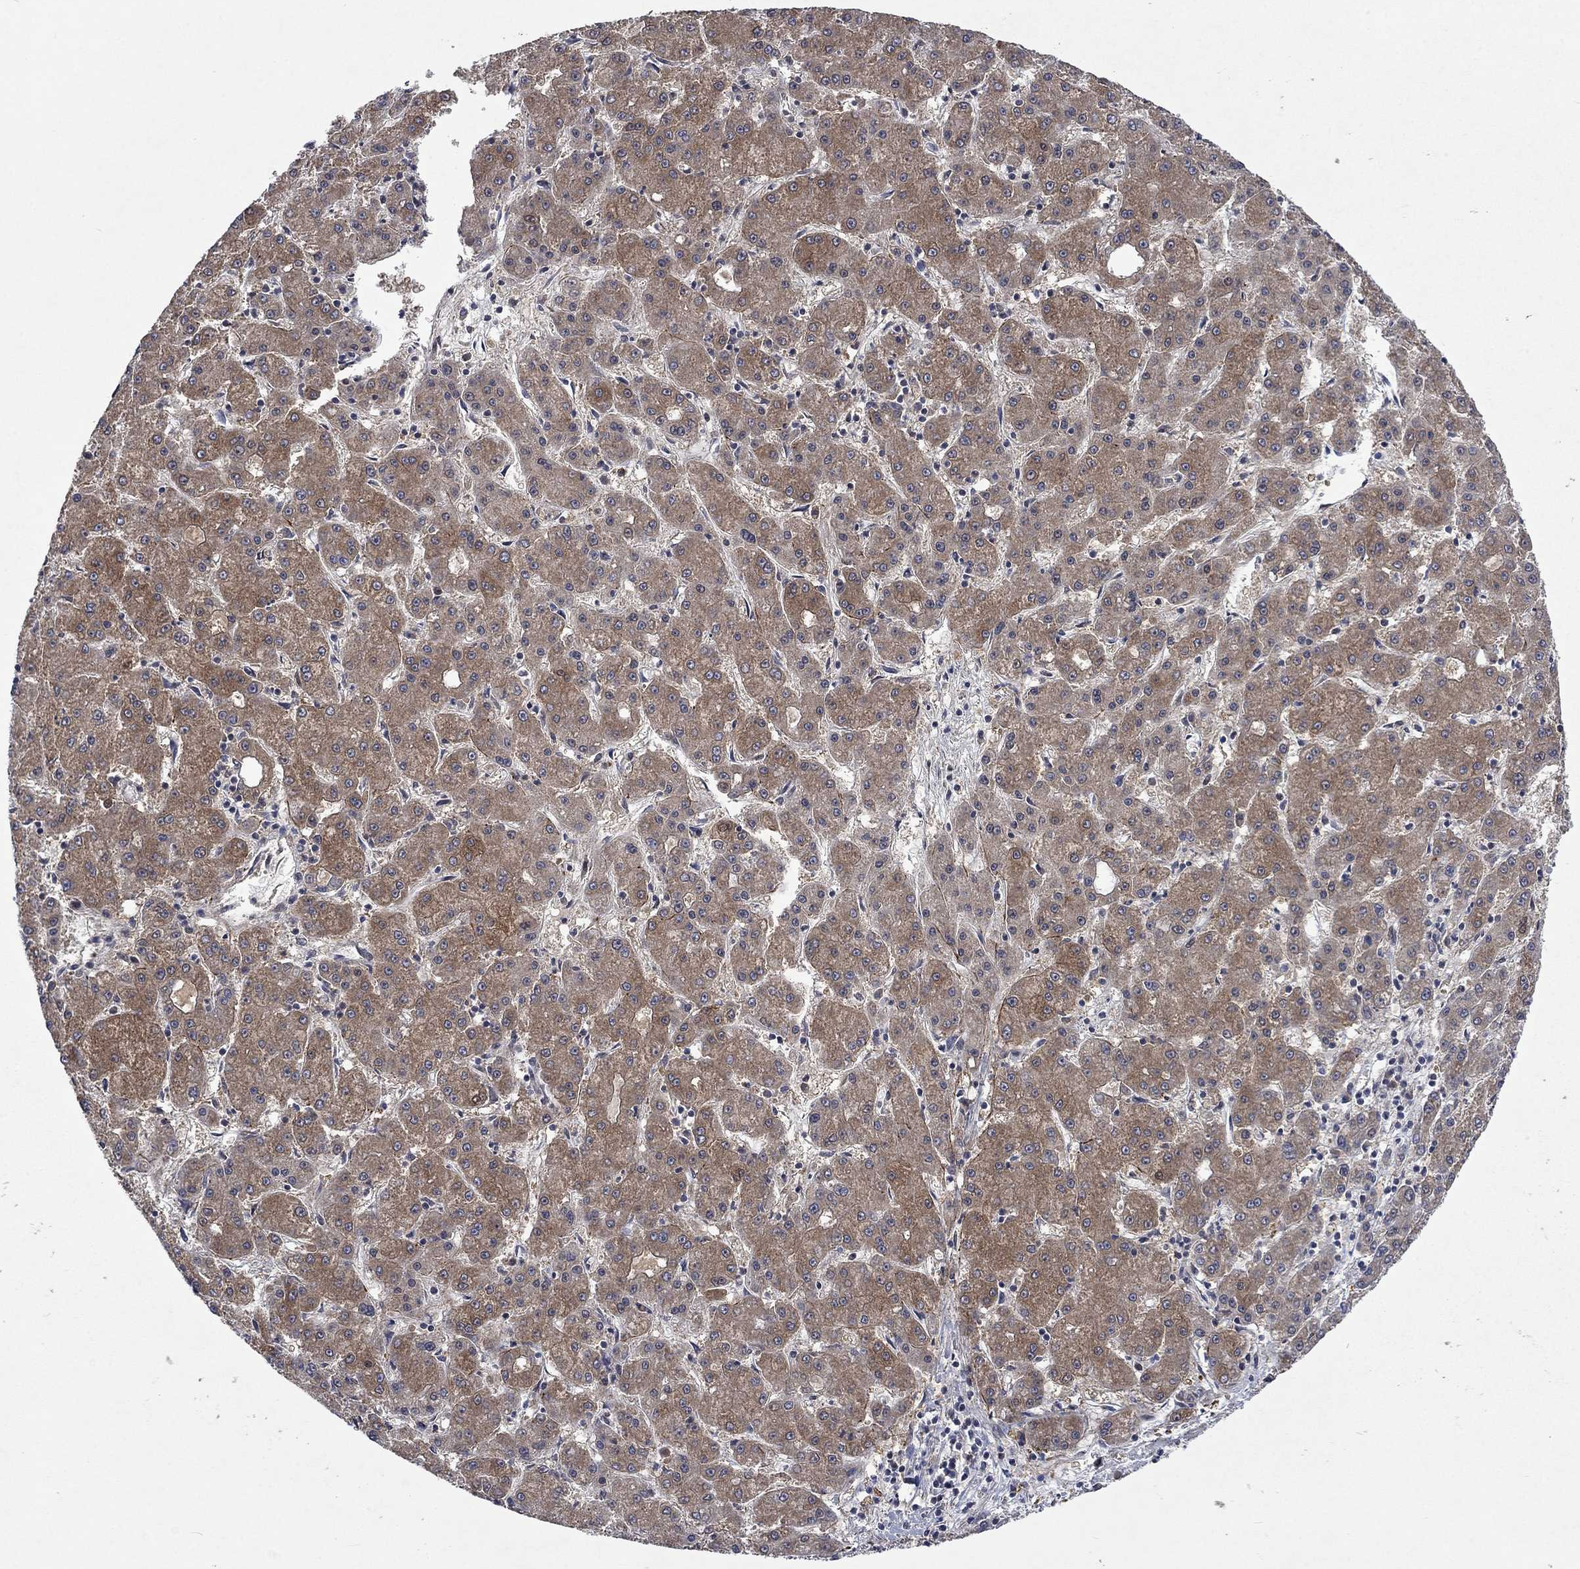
{"staining": {"intensity": "moderate", "quantity": ">75%", "location": "cytoplasmic/membranous"}, "tissue": "liver cancer", "cell_type": "Tumor cells", "image_type": "cancer", "snomed": [{"axis": "morphology", "description": "Carcinoma, Hepatocellular, NOS"}, {"axis": "topography", "description": "Liver"}], "caption": "A high-resolution micrograph shows IHC staining of liver hepatocellular carcinoma, which displays moderate cytoplasmic/membranous staining in about >75% of tumor cells.", "gene": "PPP1R9A", "patient": {"sex": "male", "age": 73}}